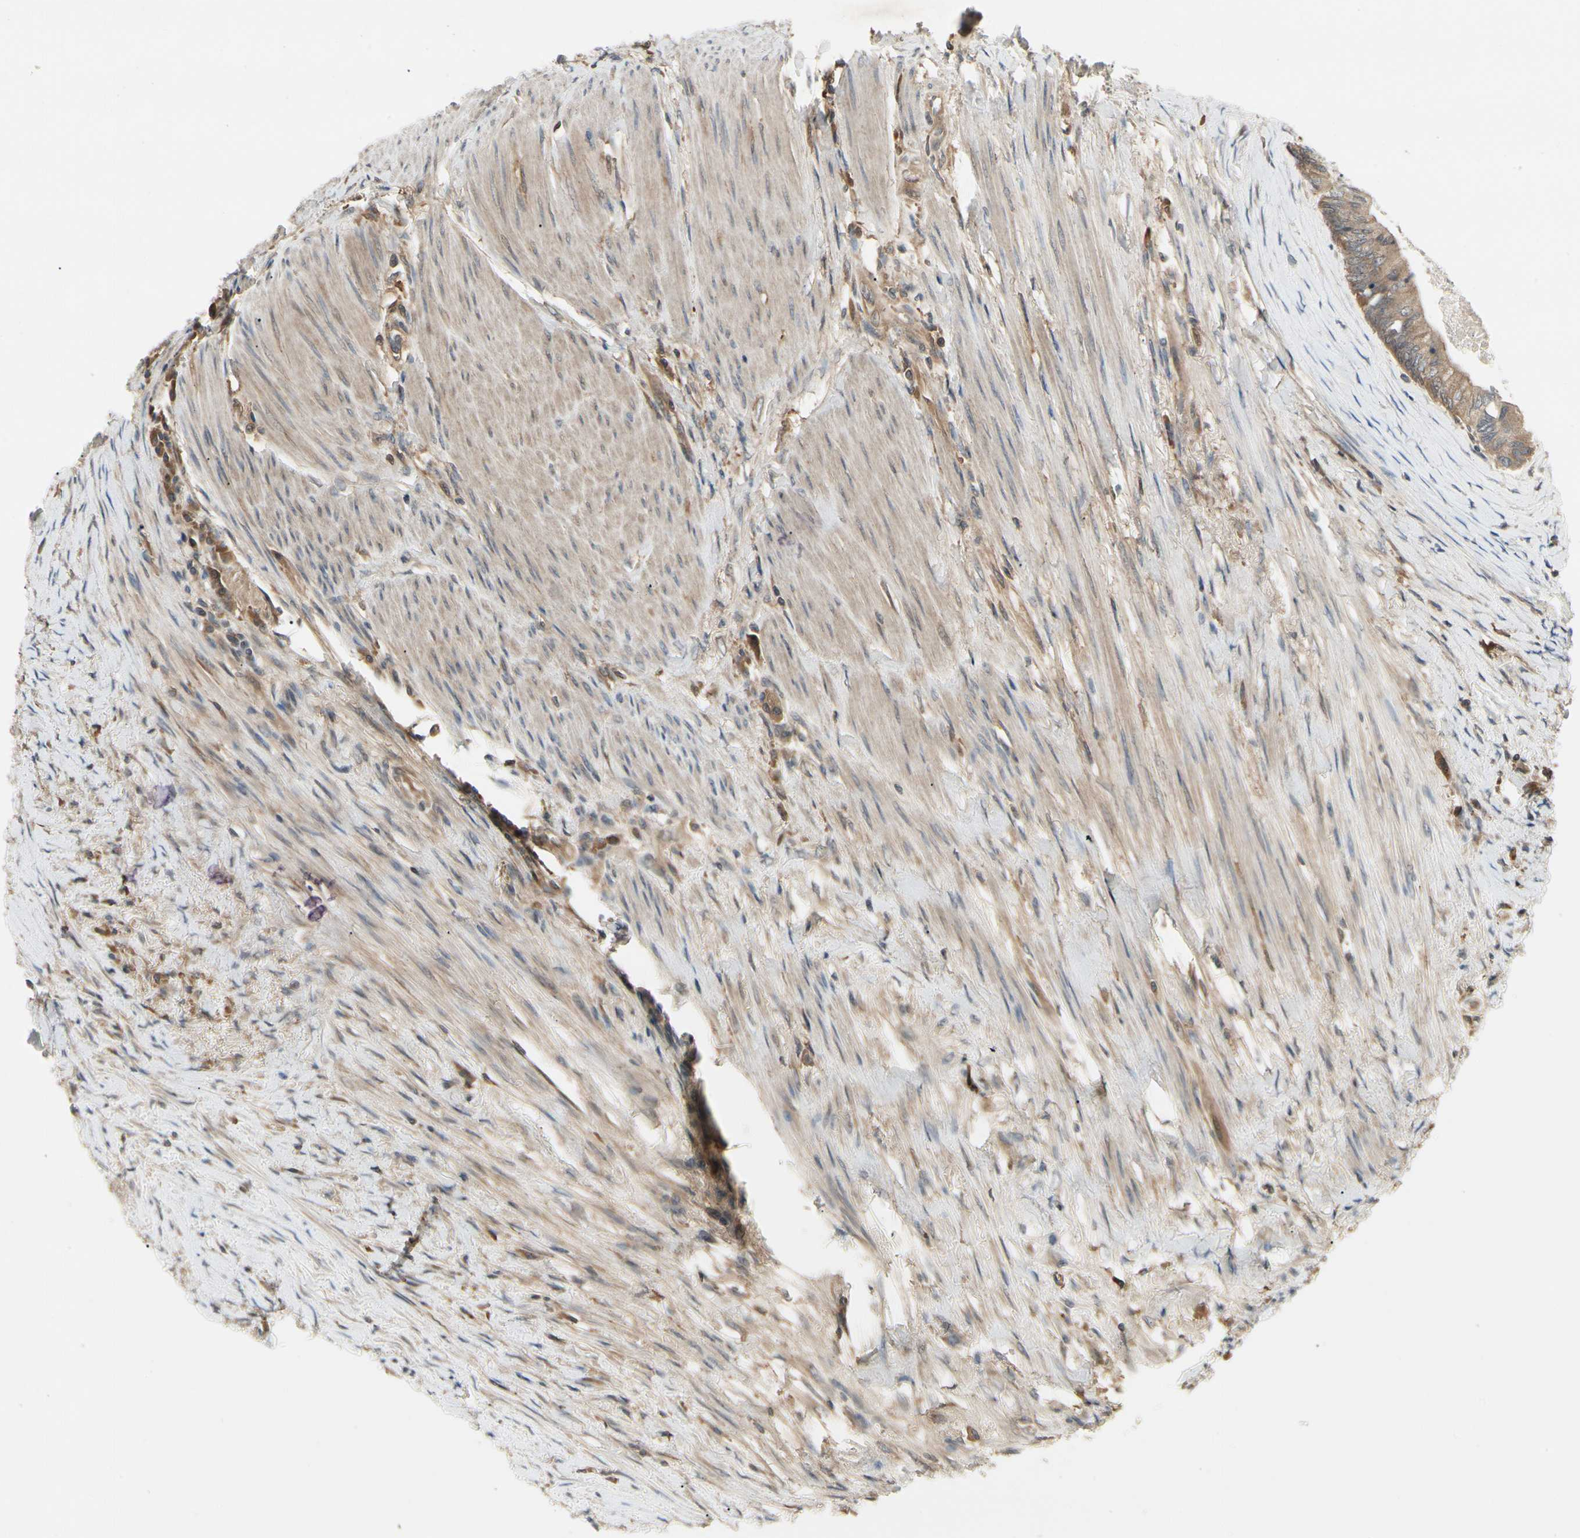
{"staining": {"intensity": "moderate", "quantity": ">75%", "location": "cytoplasmic/membranous"}, "tissue": "colorectal cancer", "cell_type": "Tumor cells", "image_type": "cancer", "snomed": [{"axis": "morphology", "description": "Adenocarcinoma, NOS"}, {"axis": "topography", "description": "Rectum"}], "caption": "Adenocarcinoma (colorectal) tissue demonstrates moderate cytoplasmic/membranous staining in about >75% of tumor cells", "gene": "RNF14", "patient": {"sex": "male", "age": 63}}